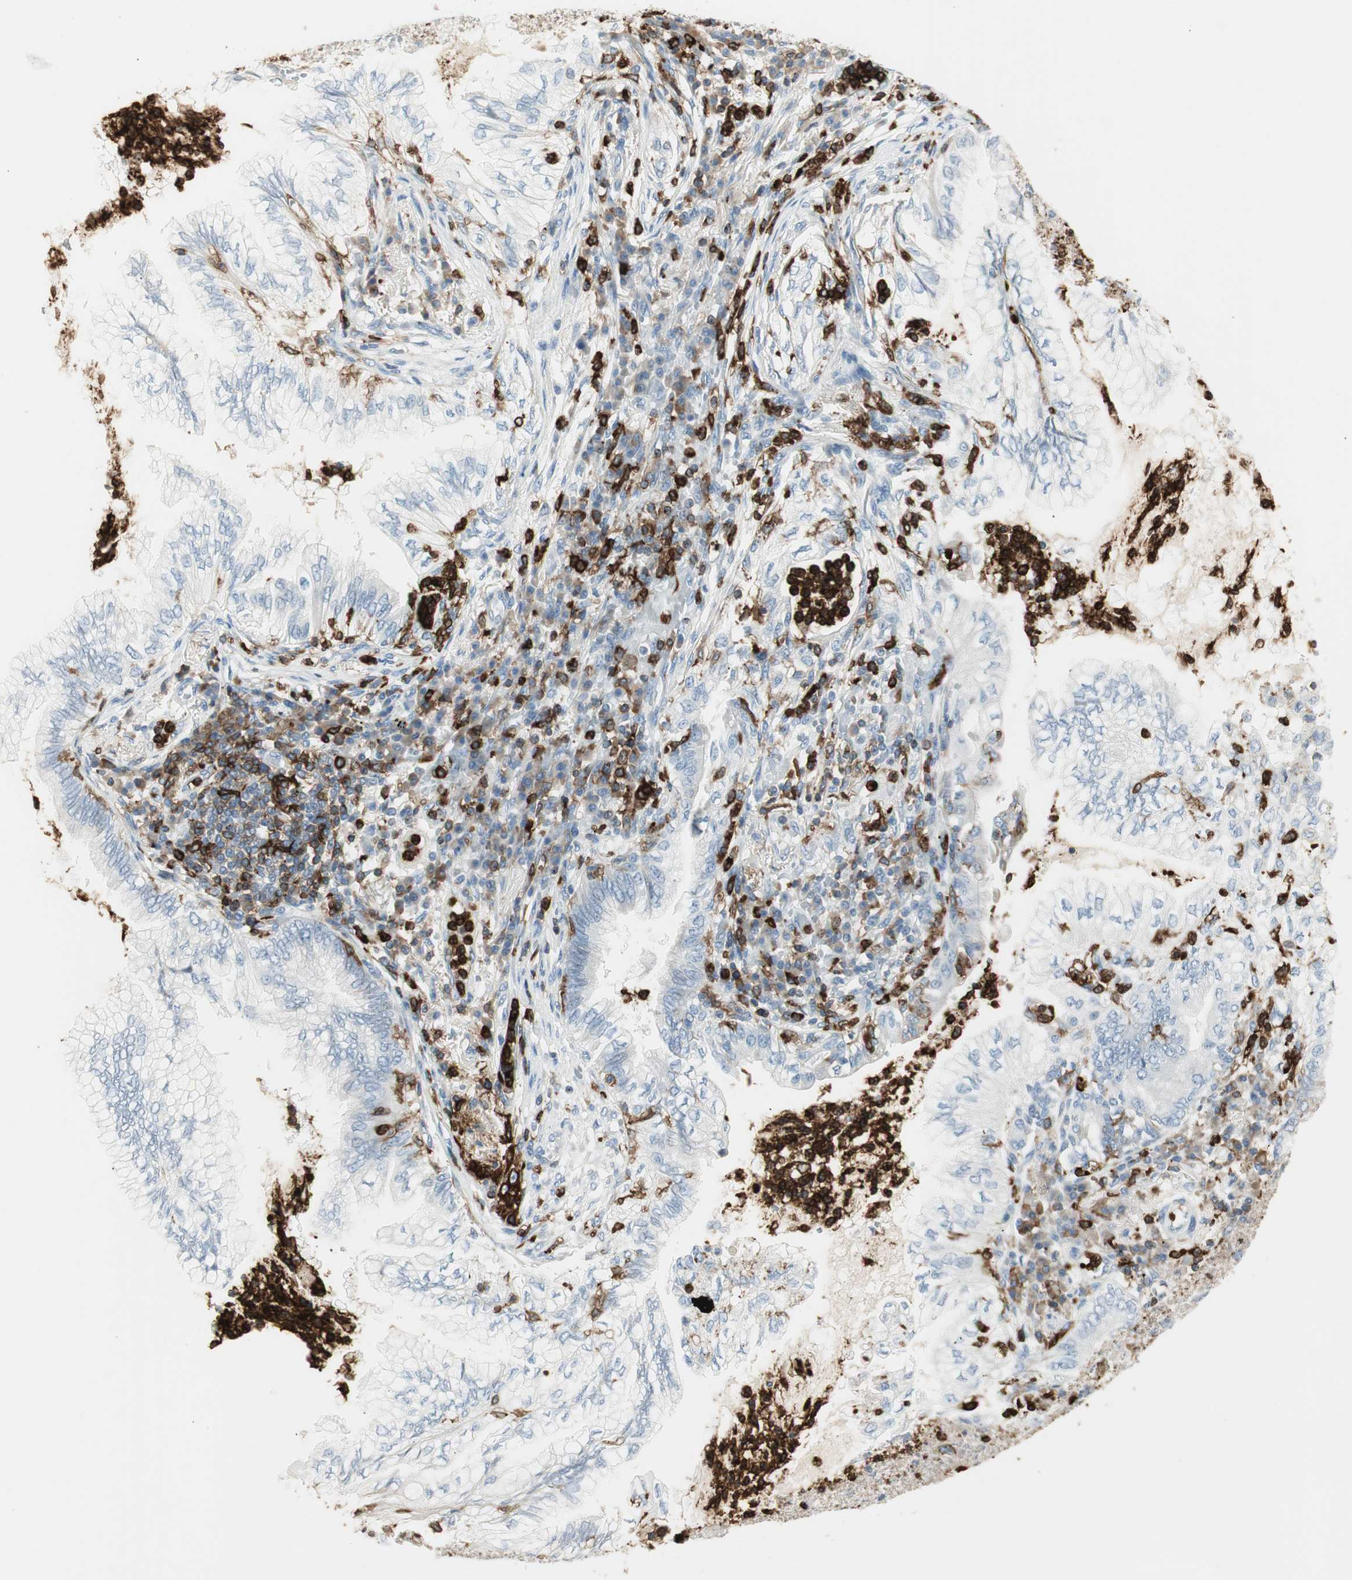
{"staining": {"intensity": "negative", "quantity": "none", "location": "none"}, "tissue": "lung cancer", "cell_type": "Tumor cells", "image_type": "cancer", "snomed": [{"axis": "morphology", "description": "Normal tissue, NOS"}, {"axis": "morphology", "description": "Adenocarcinoma, NOS"}, {"axis": "topography", "description": "Bronchus"}, {"axis": "topography", "description": "Lung"}], "caption": "Immunohistochemistry (IHC) histopathology image of neoplastic tissue: human adenocarcinoma (lung) stained with DAB (3,3'-diaminobenzidine) reveals no significant protein expression in tumor cells.", "gene": "ITGB2", "patient": {"sex": "female", "age": 70}}